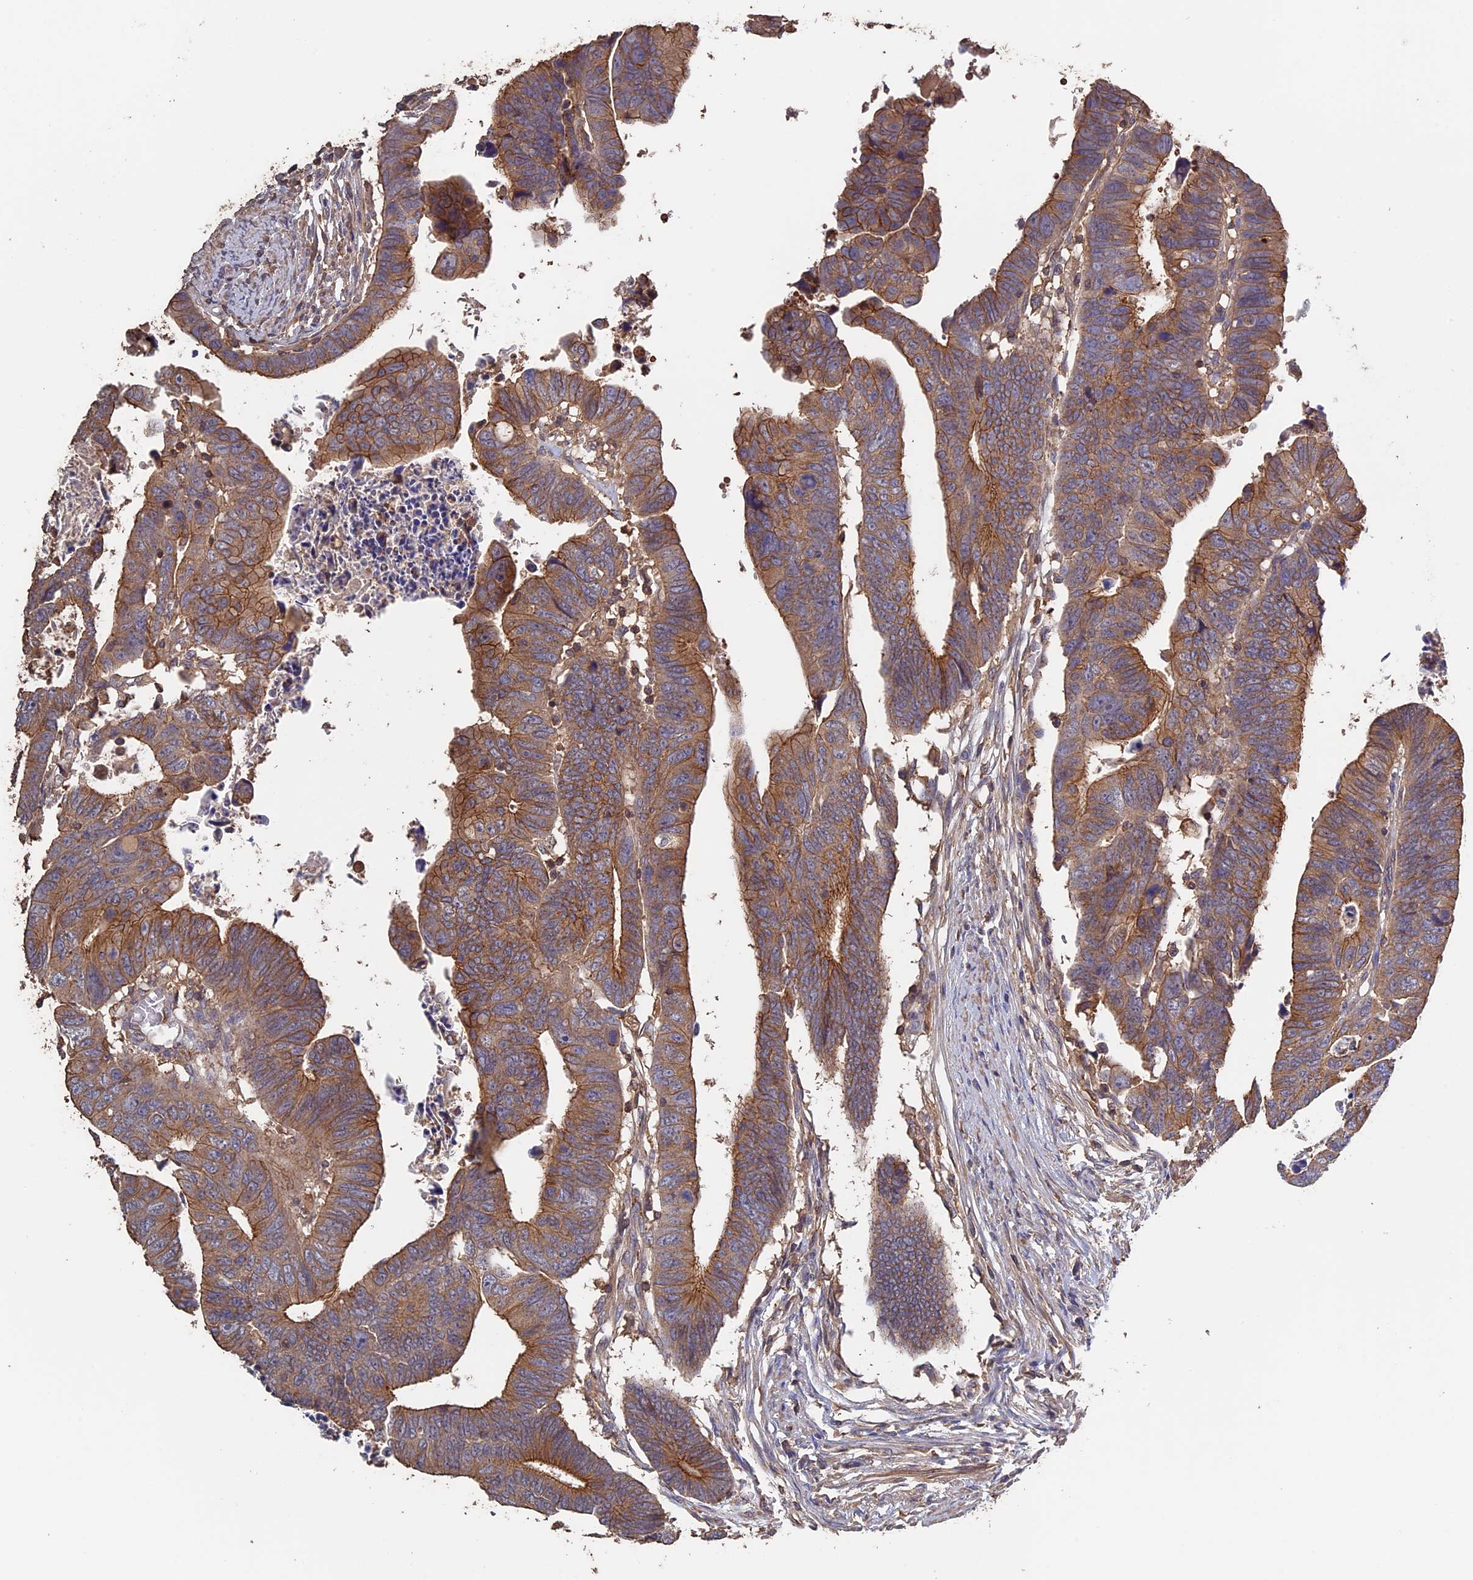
{"staining": {"intensity": "moderate", "quantity": ">75%", "location": "cytoplasmic/membranous"}, "tissue": "colorectal cancer", "cell_type": "Tumor cells", "image_type": "cancer", "snomed": [{"axis": "morphology", "description": "Adenocarcinoma, NOS"}, {"axis": "topography", "description": "Rectum"}], "caption": "The image displays immunohistochemical staining of colorectal cancer (adenocarcinoma). There is moderate cytoplasmic/membranous positivity is identified in approximately >75% of tumor cells.", "gene": "PIGQ", "patient": {"sex": "female", "age": 65}}